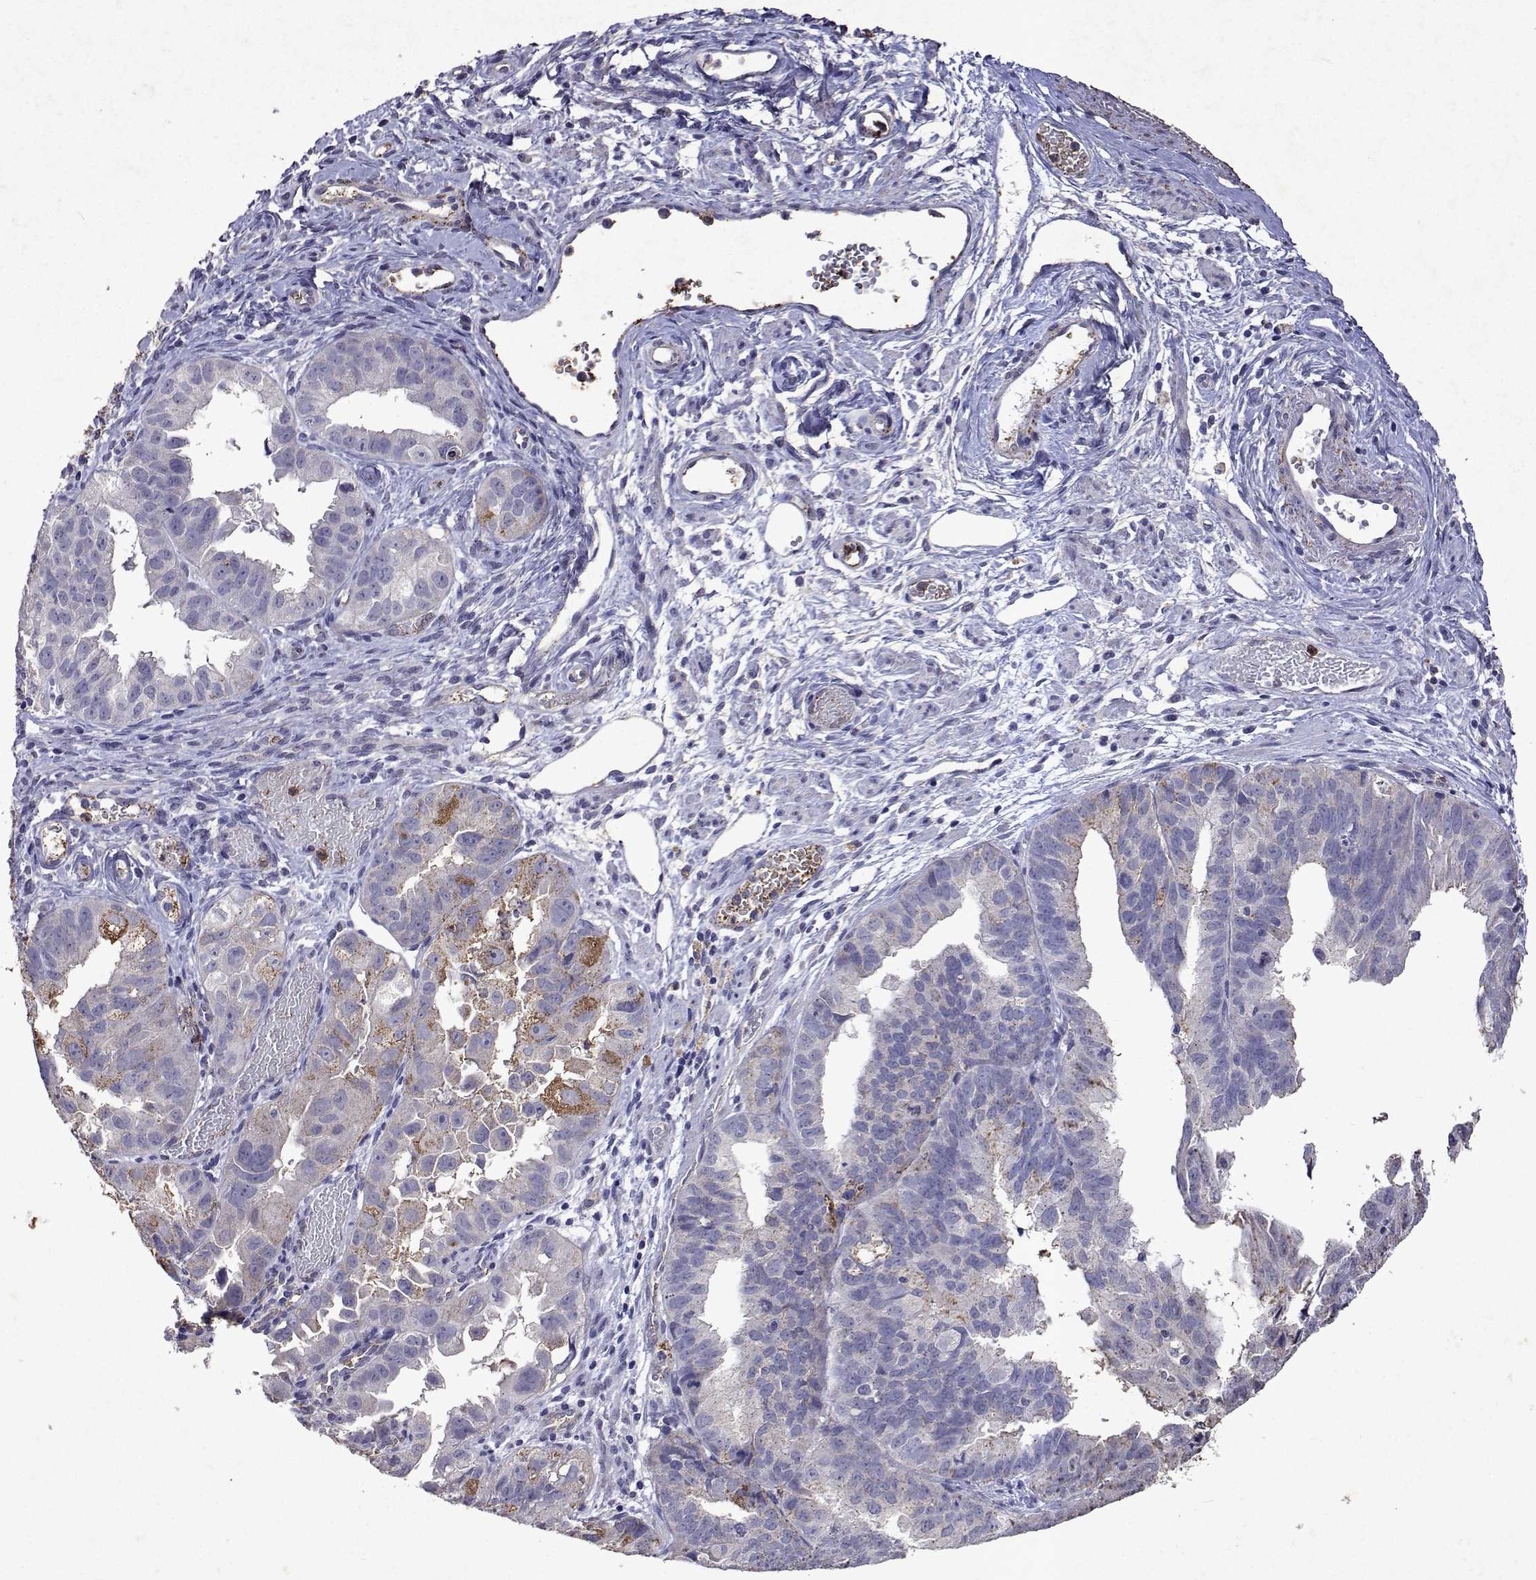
{"staining": {"intensity": "moderate", "quantity": "<25%", "location": "cytoplasmic/membranous"}, "tissue": "ovarian cancer", "cell_type": "Tumor cells", "image_type": "cancer", "snomed": [{"axis": "morphology", "description": "Carcinoma, endometroid"}, {"axis": "topography", "description": "Ovary"}], "caption": "Ovarian endometroid carcinoma tissue exhibits moderate cytoplasmic/membranous staining in about <25% of tumor cells, visualized by immunohistochemistry. Ihc stains the protein of interest in brown and the nuclei are stained blue.", "gene": "DUSP28", "patient": {"sex": "female", "age": 85}}